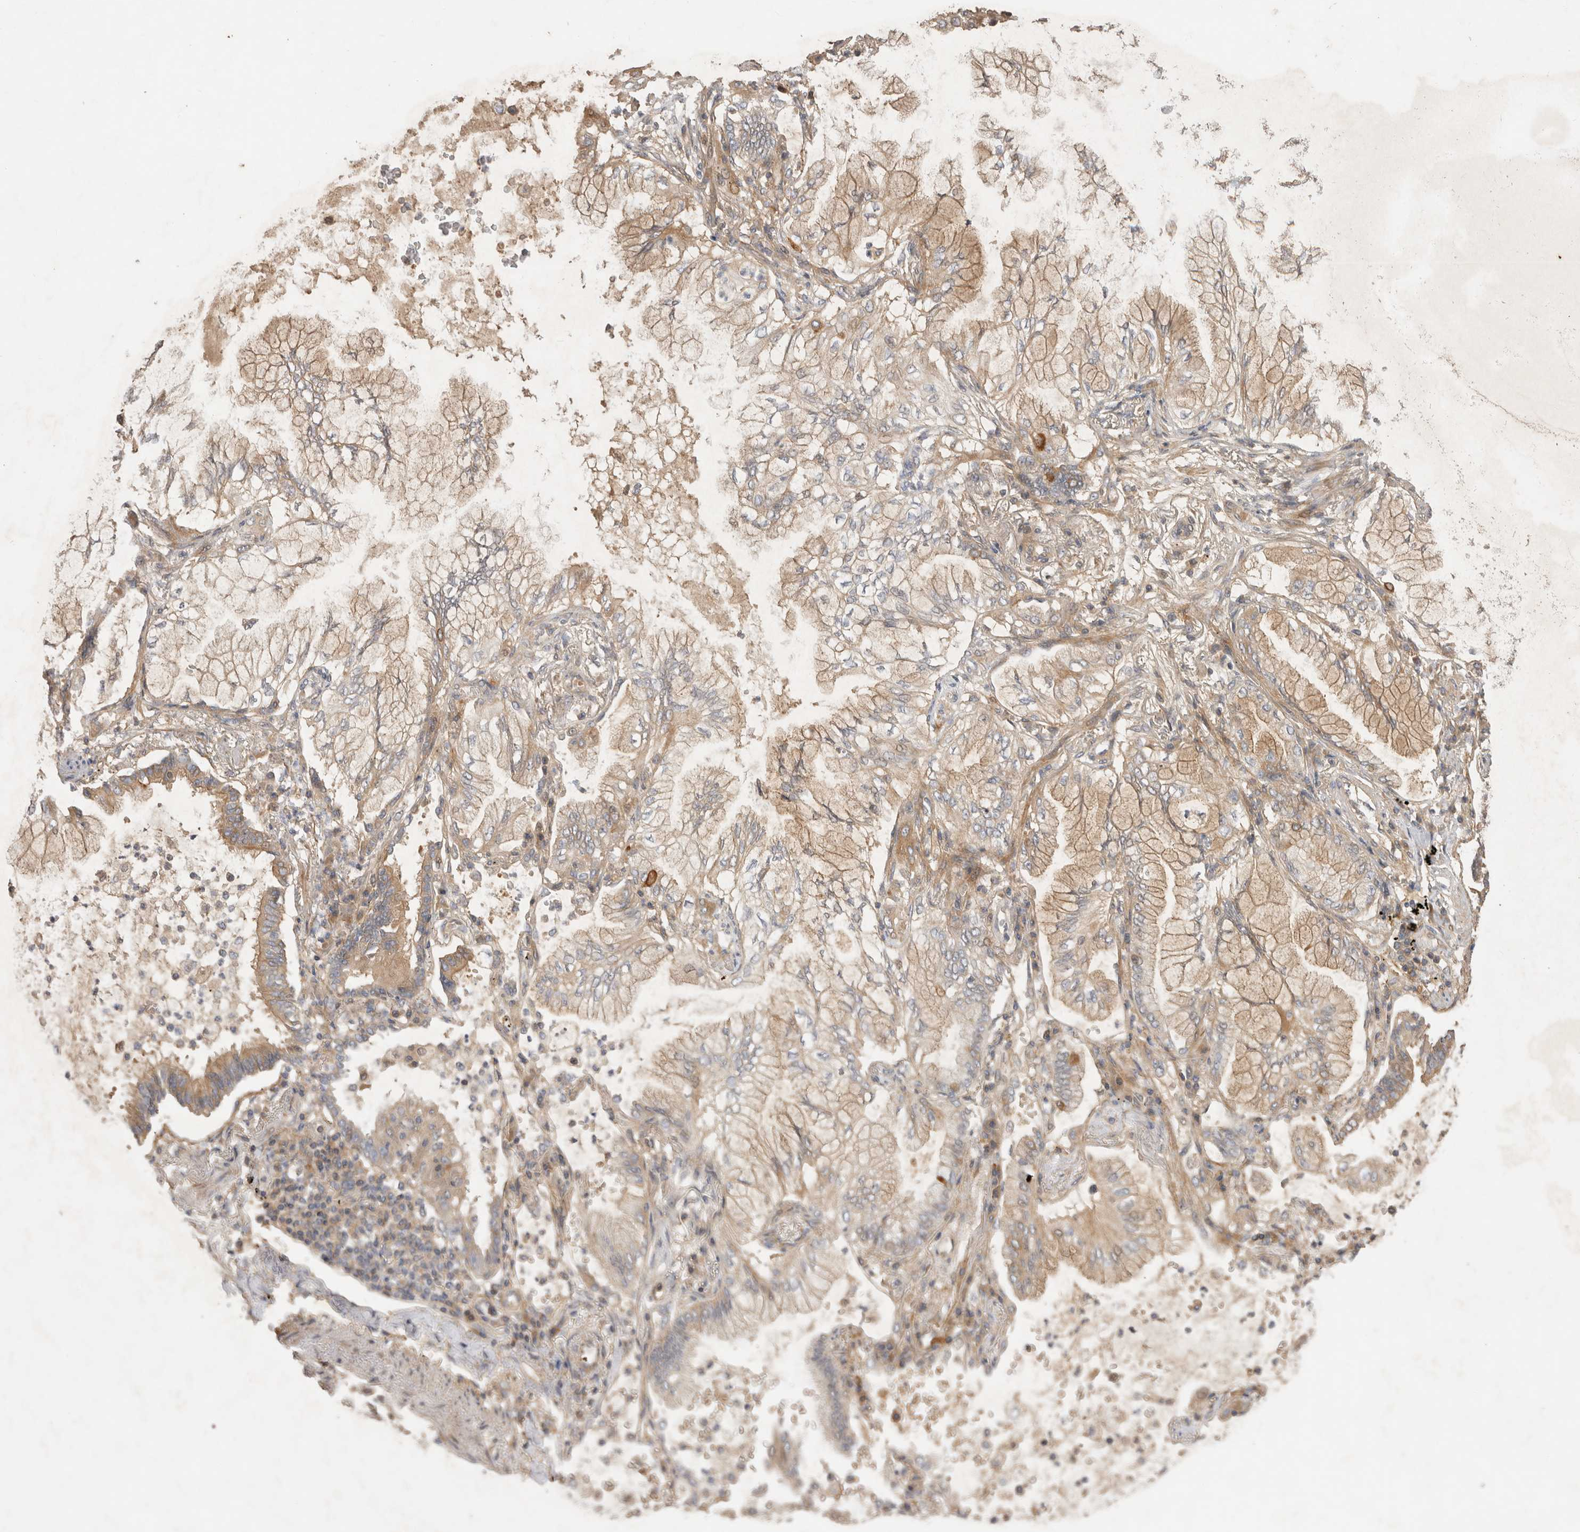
{"staining": {"intensity": "weak", "quantity": ">75%", "location": "cytoplasmic/membranous"}, "tissue": "lung cancer", "cell_type": "Tumor cells", "image_type": "cancer", "snomed": [{"axis": "morphology", "description": "Adenocarcinoma, NOS"}, {"axis": "topography", "description": "Lung"}], "caption": "Protein expression analysis of human lung adenocarcinoma reveals weak cytoplasmic/membranous staining in approximately >75% of tumor cells. The staining was performed using DAB to visualize the protein expression in brown, while the nuclei were stained in blue with hematoxylin (Magnification: 20x).", "gene": "PPP1R42", "patient": {"sex": "female", "age": 70}}